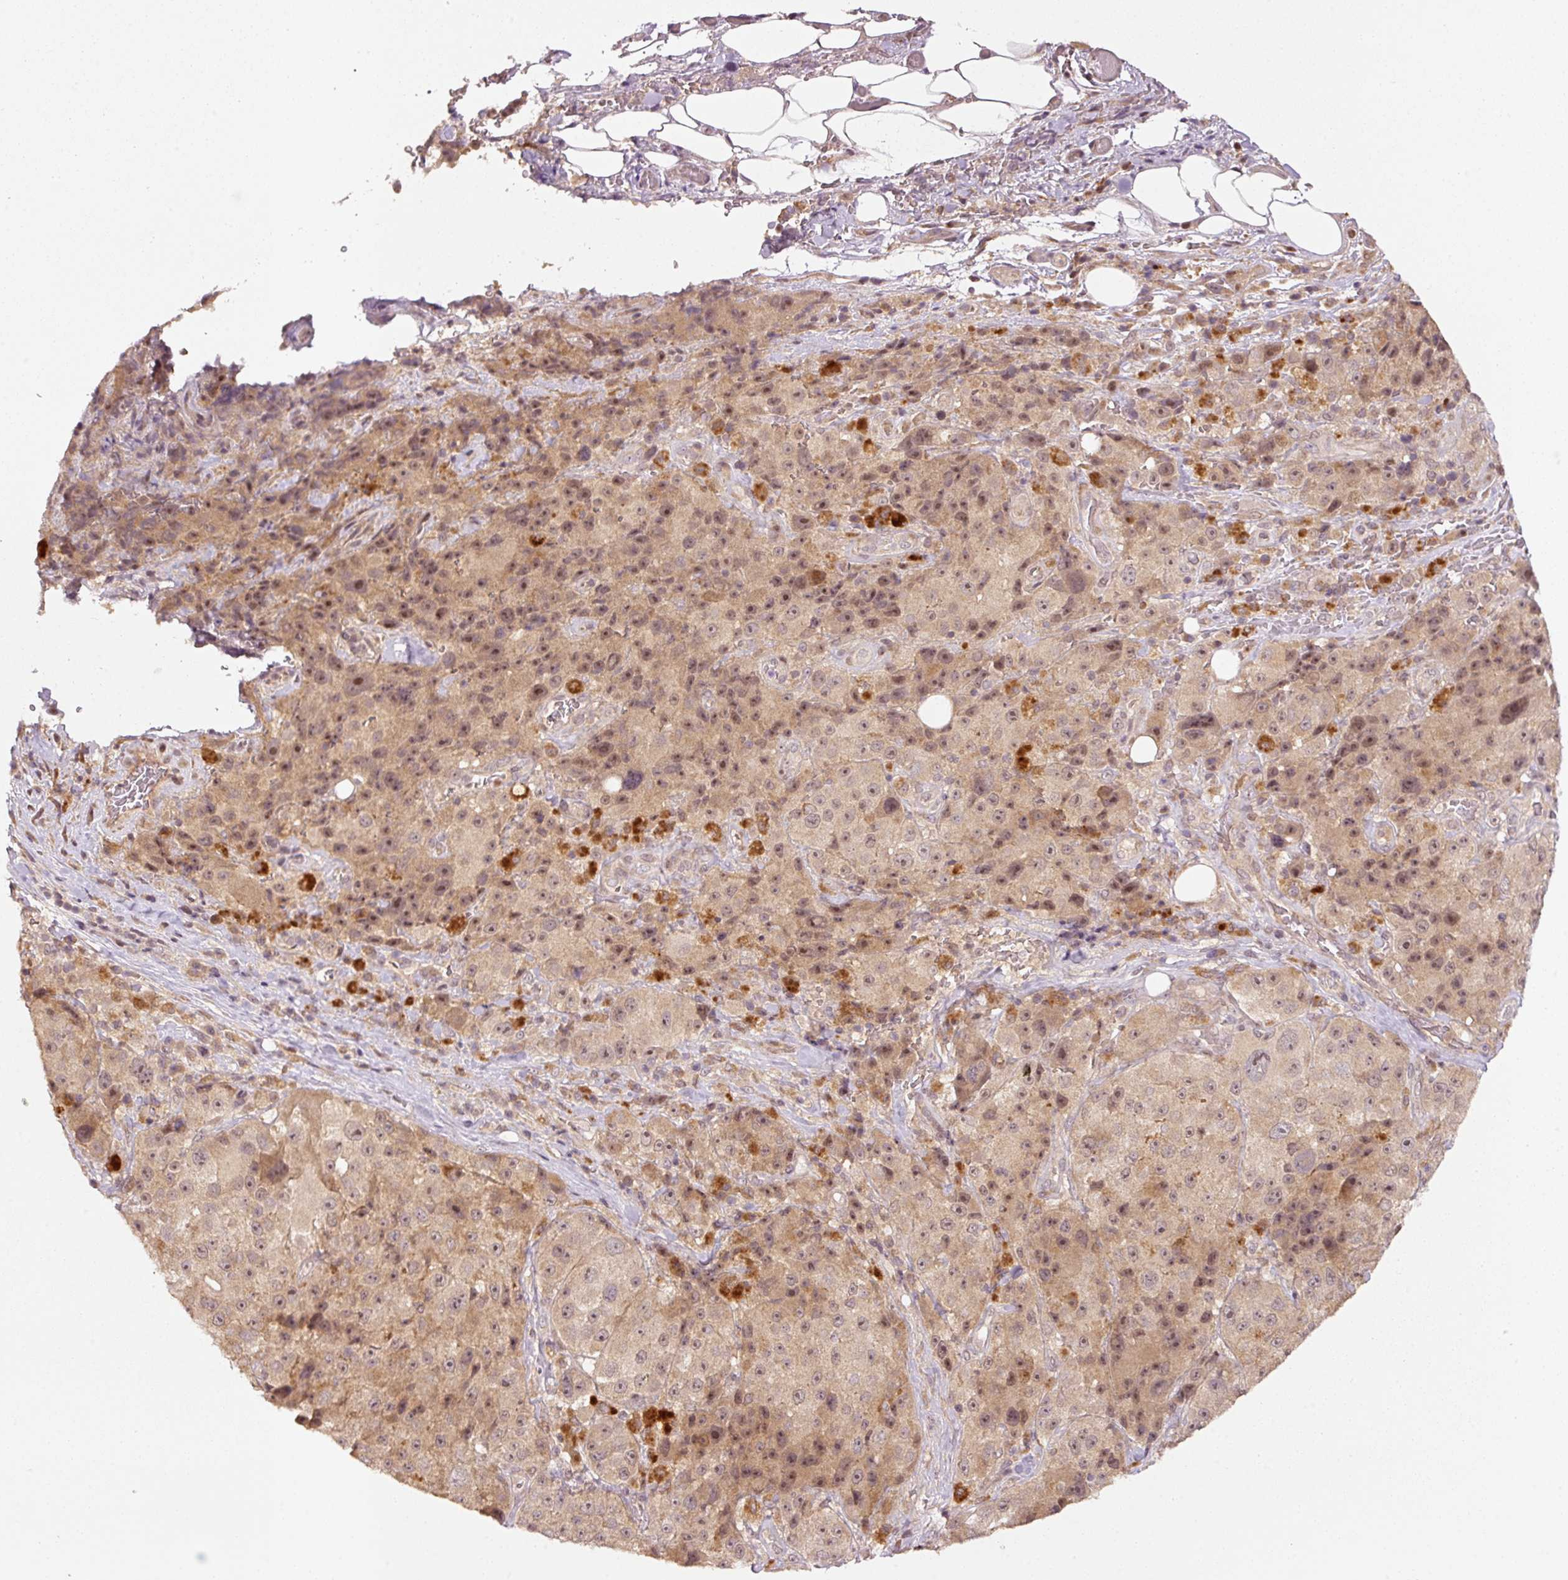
{"staining": {"intensity": "moderate", "quantity": ">75%", "location": "nuclear"}, "tissue": "melanoma", "cell_type": "Tumor cells", "image_type": "cancer", "snomed": [{"axis": "morphology", "description": "Malignant melanoma, Metastatic site"}, {"axis": "topography", "description": "Lymph node"}], "caption": "Melanoma was stained to show a protein in brown. There is medium levels of moderate nuclear expression in about >75% of tumor cells. The protein of interest is stained brown, and the nuclei are stained in blue (DAB (3,3'-diaminobenzidine) IHC with brightfield microscopy, high magnification).", "gene": "PCDHB1", "patient": {"sex": "male", "age": 62}}